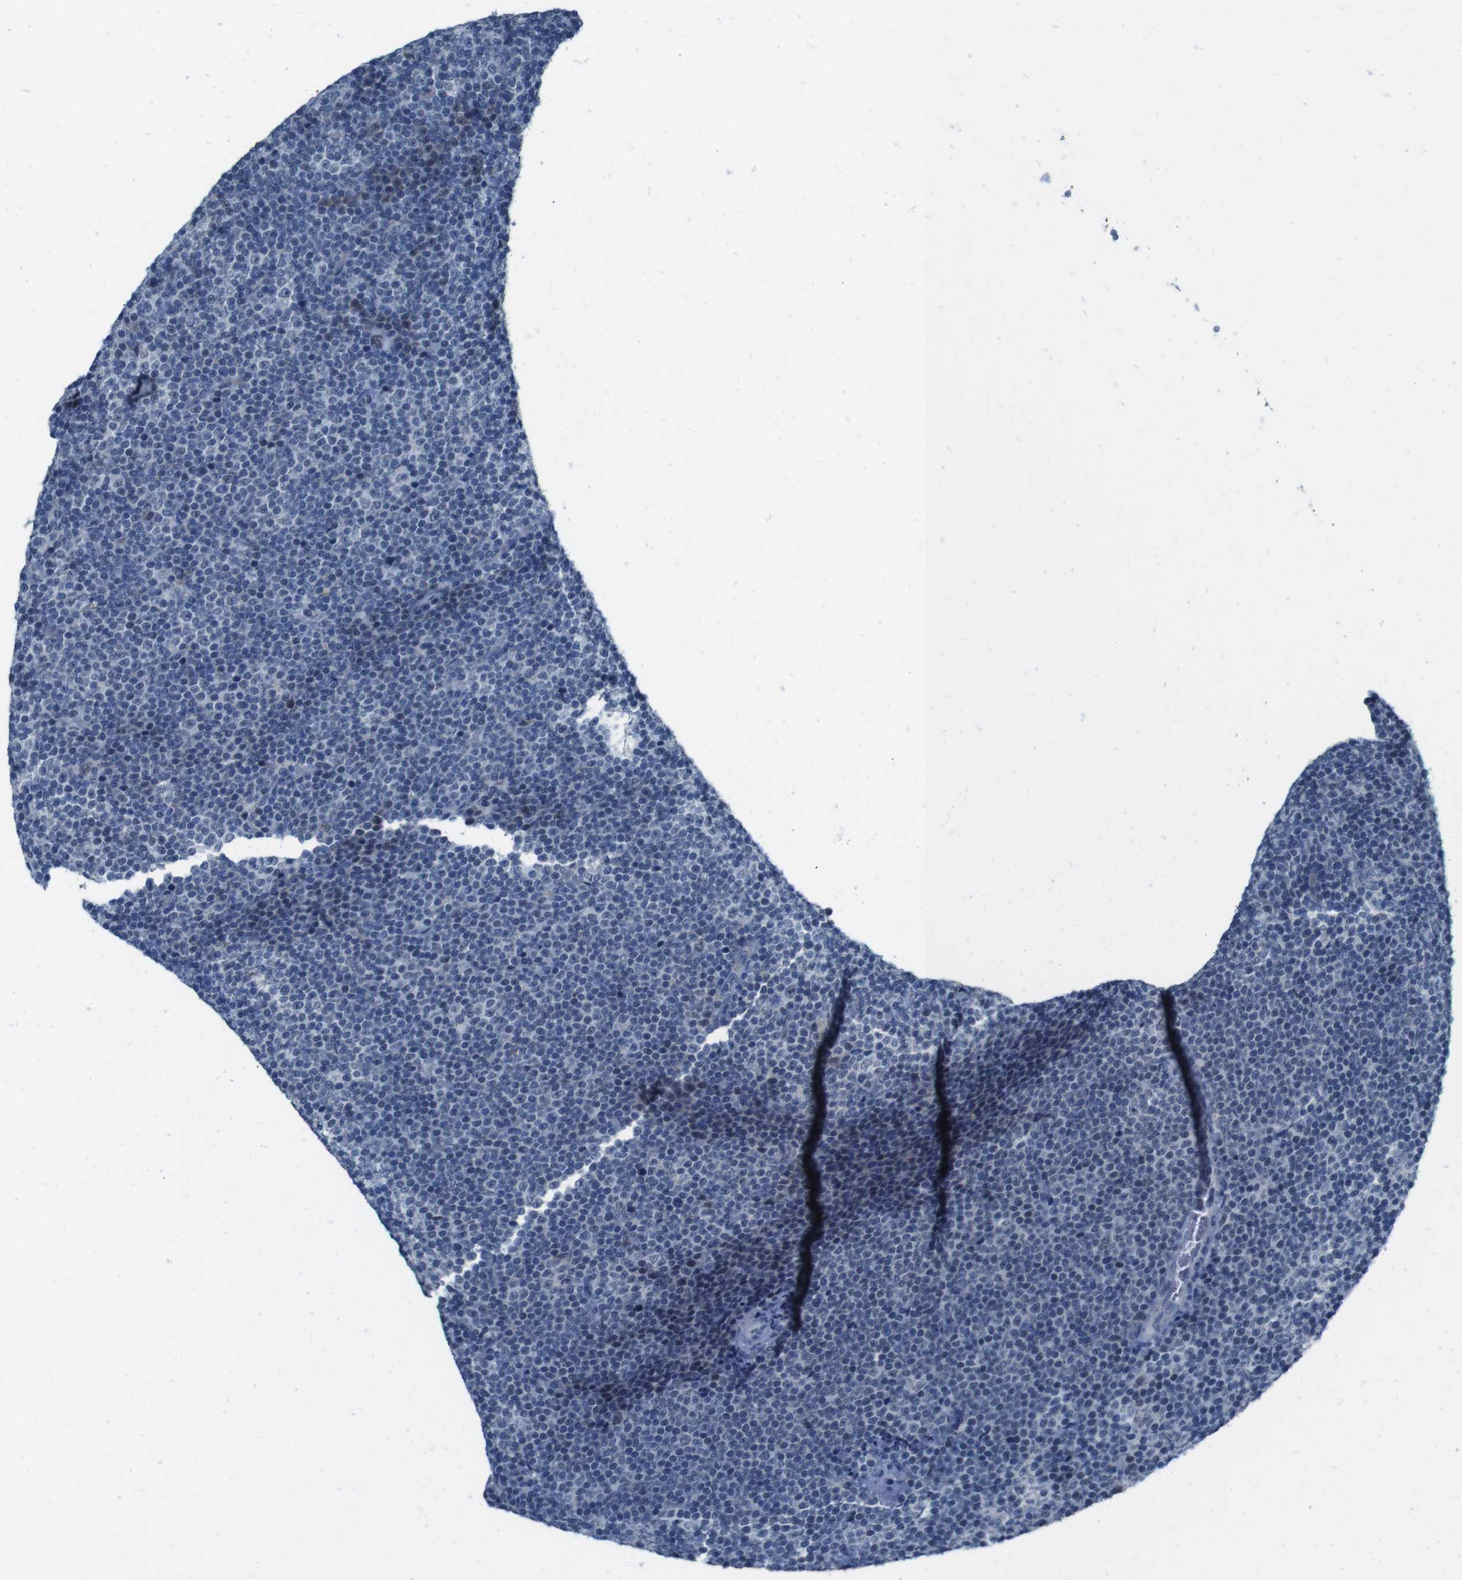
{"staining": {"intensity": "negative", "quantity": "none", "location": "none"}, "tissue": "lymphoma", "cell_type": "Tumor cells", "image_type": "cancer", "snomed": [{"axis": "morphology", "description": "Malignant lymphoma, non-Hodgkin's type, Low grade"}, {"axis": "topography", "description": "Lymph node"}], "caption": "This histopathology image is of low-grade malignant lymphoma, non-Hodgkin's type stained with immunohistochemistry (IHC) to label a protein in brown with the nuclei are counter-stained blue. There is no positivity in tumor cells.", "gene": "CDHR2", "patient": {"sex": "female", "age": 67}}